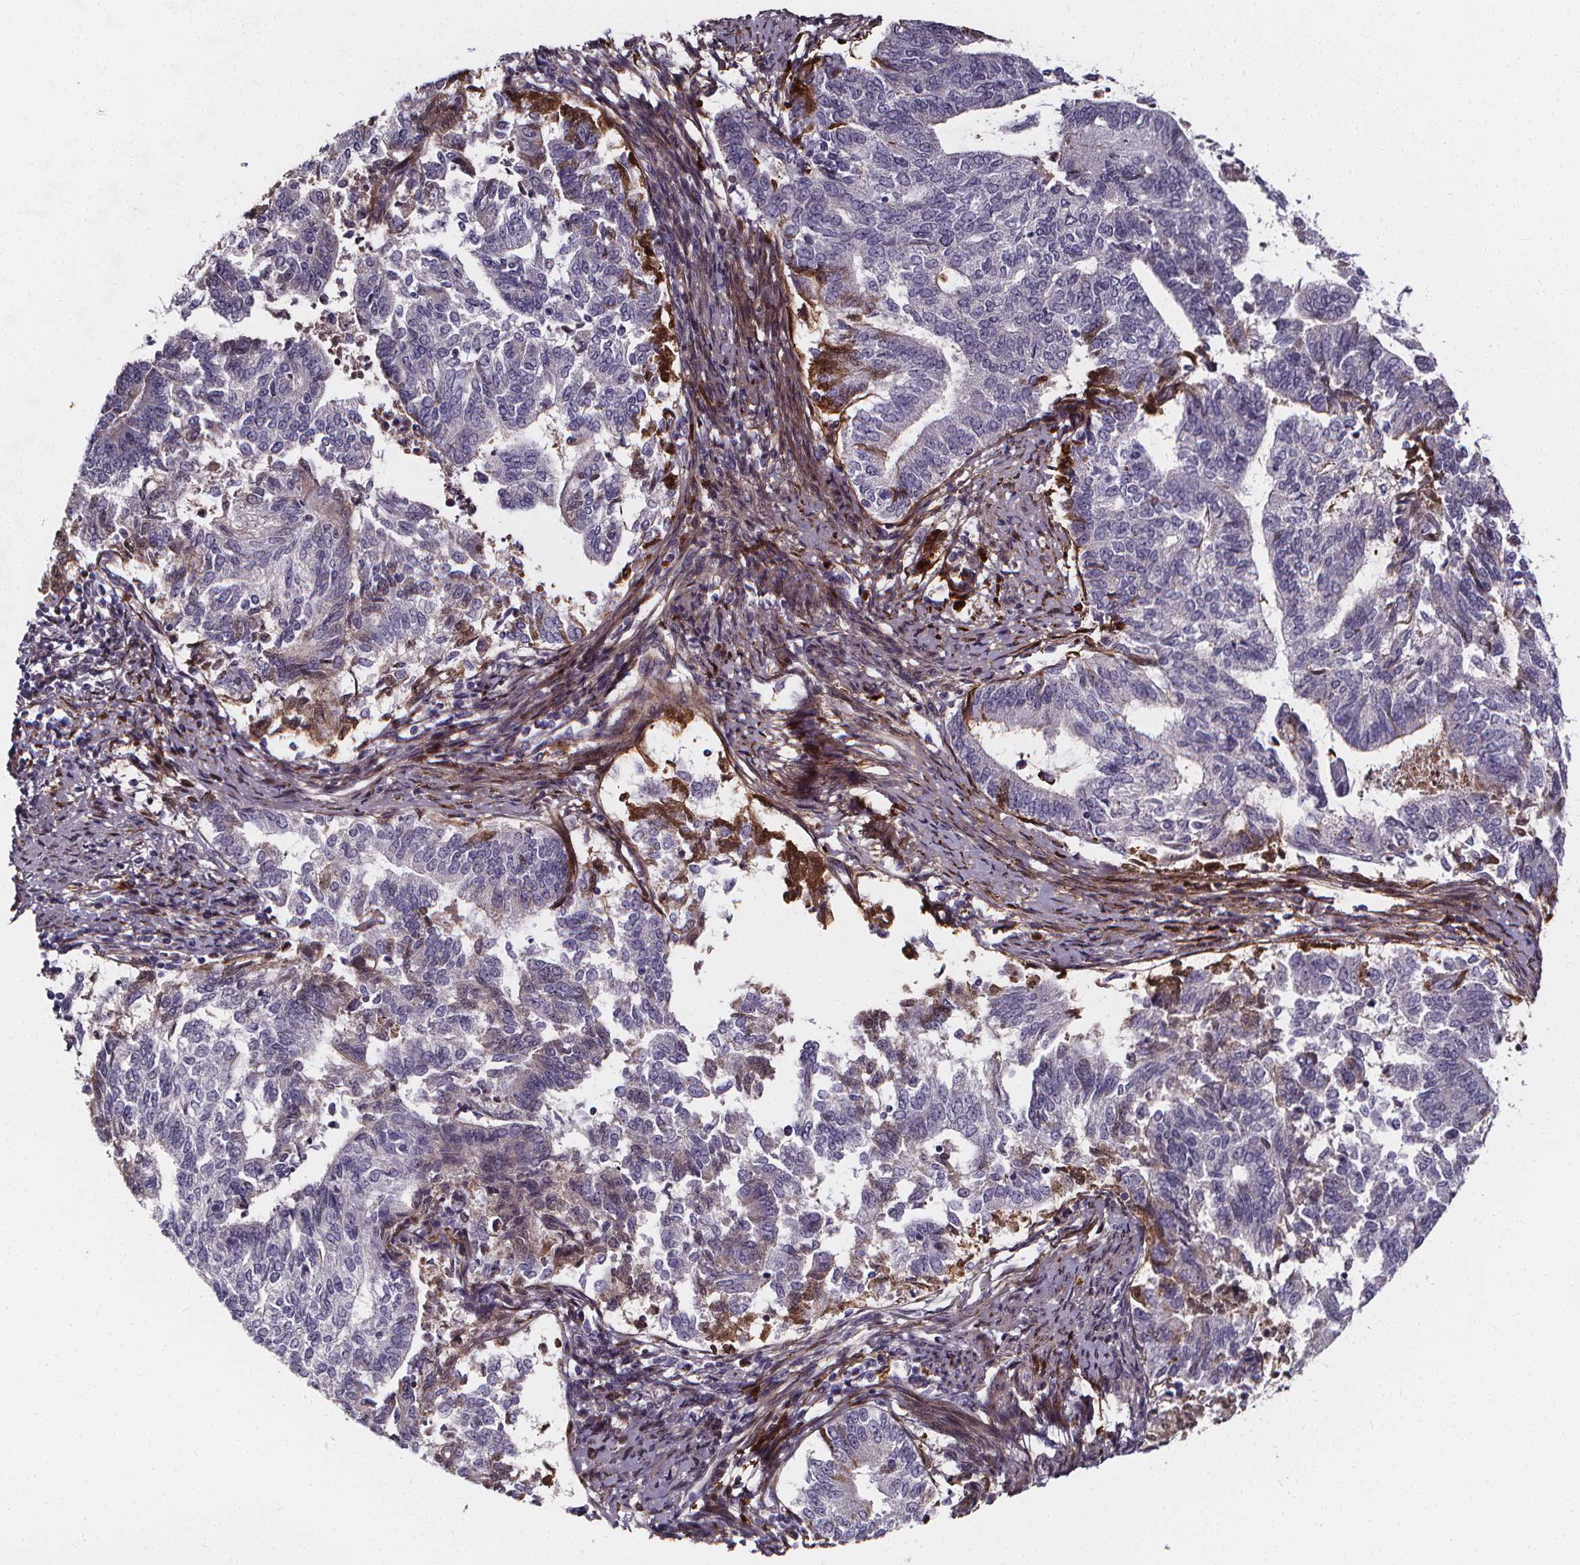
{"staining": {"intensity": "negative", "quantity": "none", "location": "none"}, "tissue": "endometrial cancer", "cell_type": "Tumor cells", "image_type": "cancer", "snomed": [{"axis": "morphology", "description": "Adenocarcinoma, NOS"}, {"axis": "topography", "description": "Endometrium"}], "caption": "A photomicrograph of adenocarcinoma (endometrial) stained for a protein shows no brown staining in tumor cells.", "gene": "AEBP1", "patient": {"sex": "female", "age": 65}}